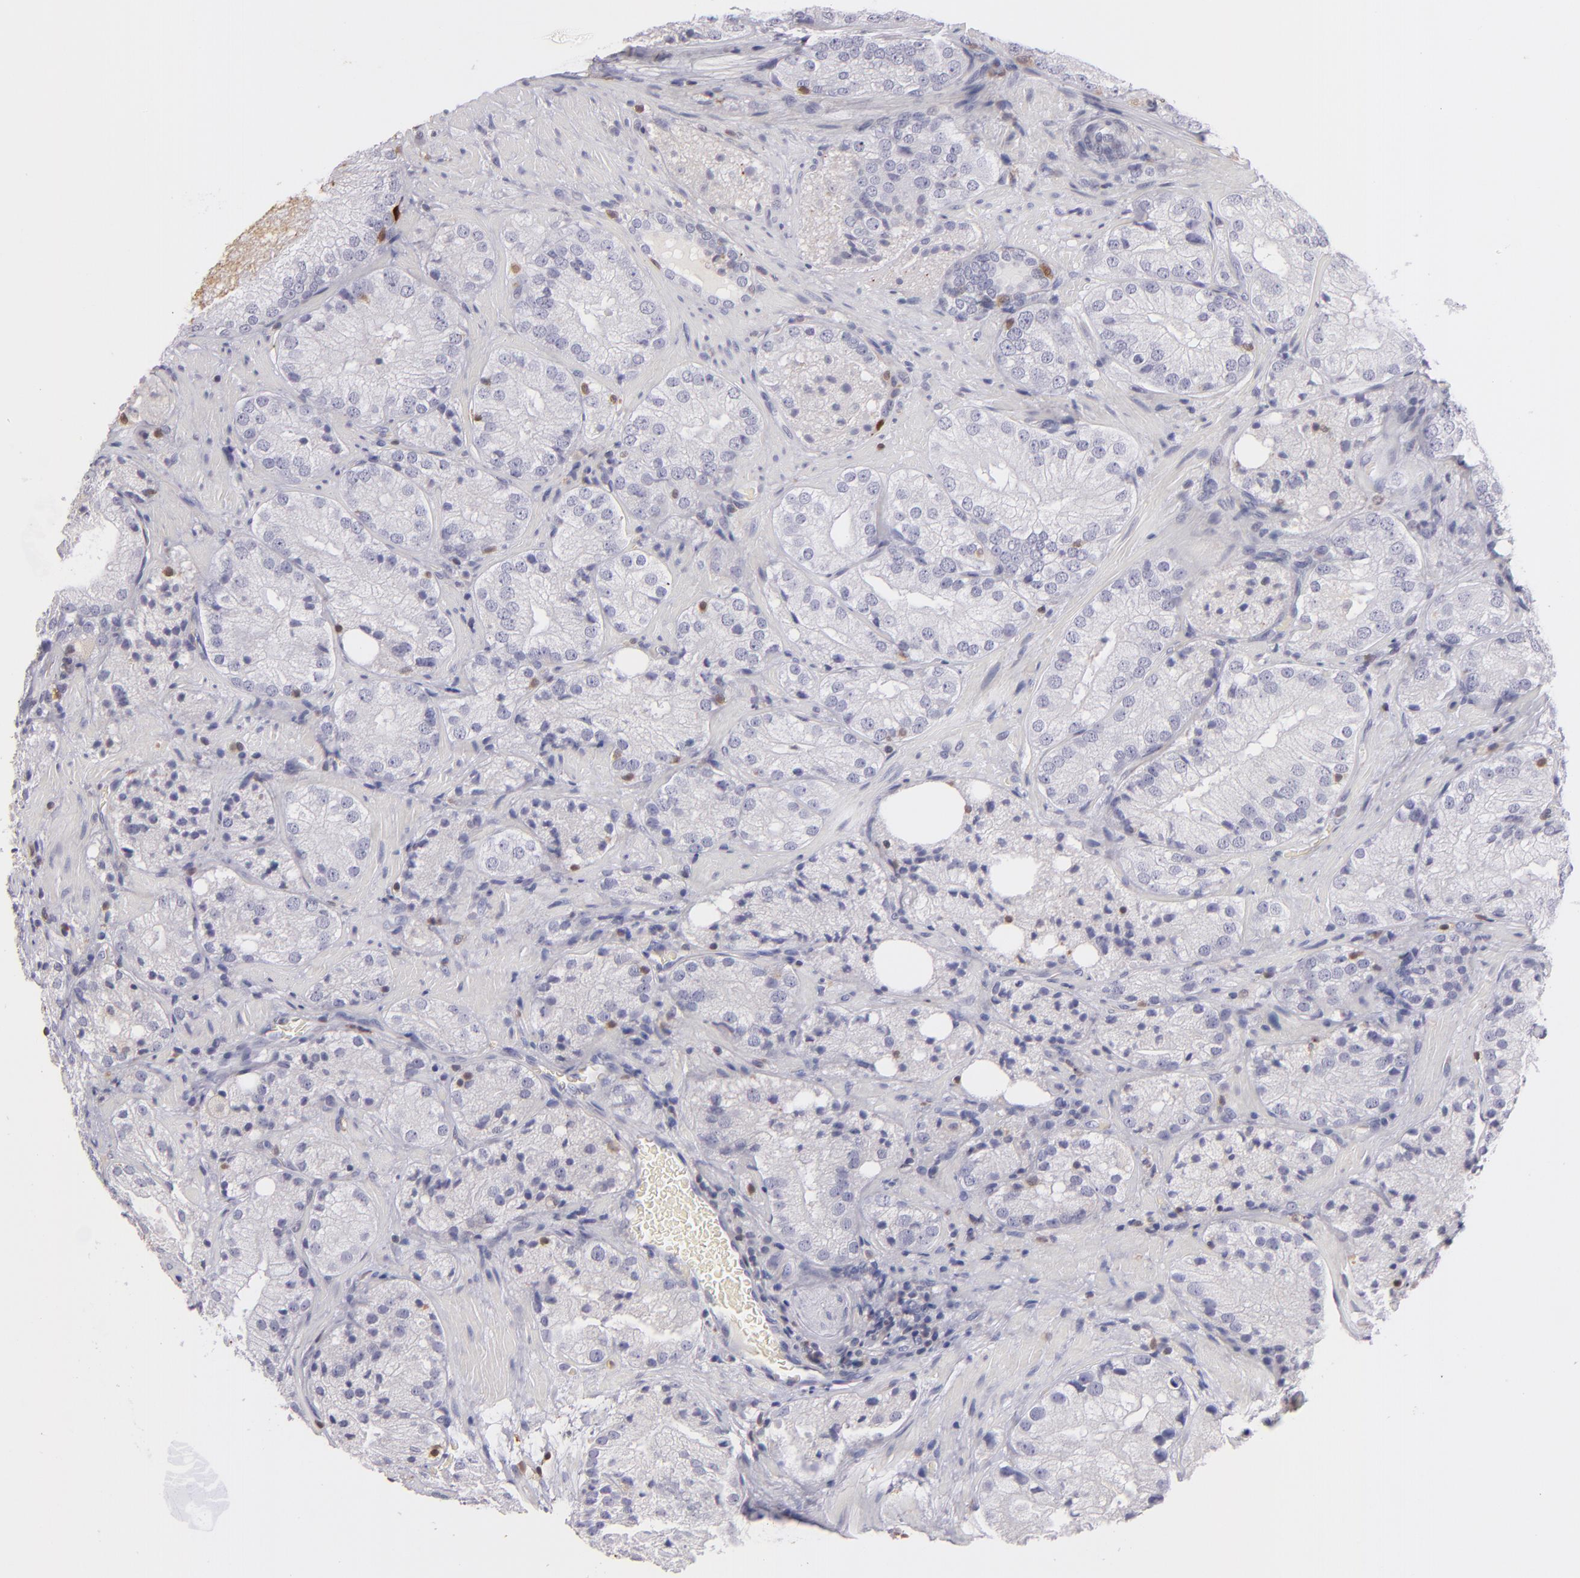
{"staining": {"intensity": "negative", "quantity": "none", "location": "none"}, "tissue": "prostate cancer", "cell_type": "Tumor cells", "image_type": "cancer", "snomed": [{"axis": "morphology", "description": "Adenocarcinoma, Low grade"}, {"axis": "topography", "description": "Prostate"}], "caption": "There is no significant expression in tumor cells of prostate cancer. (DAB IHC visualized using brightfield microscopy, high magnification).", "gene": "S100A2", "patient": {"sex": "male", "age": 60}}